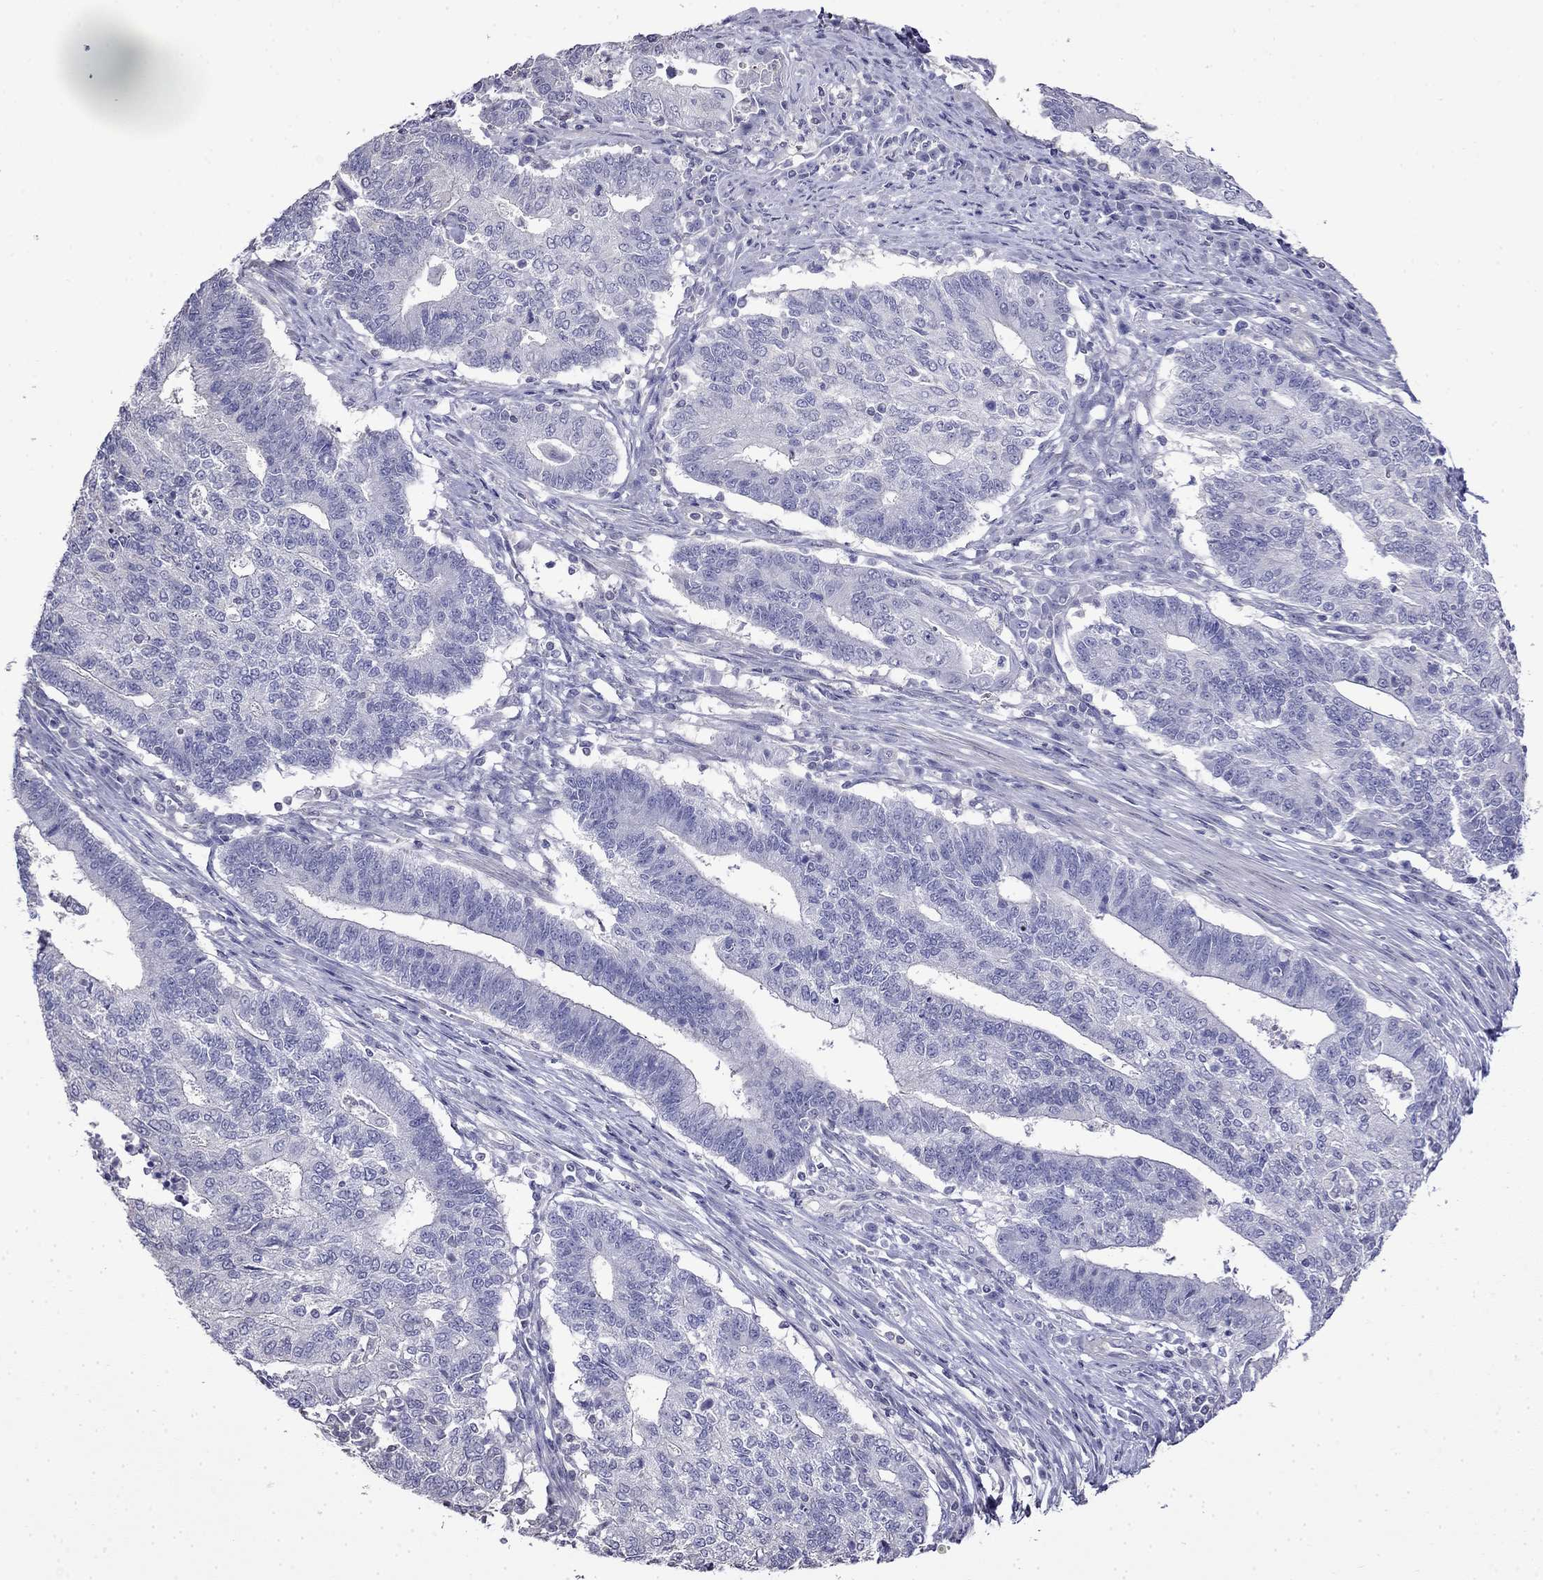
{"staining": {"intensity": "negative", "quantity": "none", "location": "none"}, "tissue": "endometrial cancer", "cell_type": "Tumor cells", "image_type": "cancer", "snomed": [{"axis": "morphology", "description": "Adenocarcinoma, NOS"}, {"axis": "topography", "description": "Uterus"}, {"axis": "topography", "description": "Endometrium"}], "caption": "Immunohistochemical staining of human adenocarcinoma (endometrial) reveals no significant positivity in tumor cells.", "gene": "GUCA1B", "patient": {"sex": "female", "age": 54}}